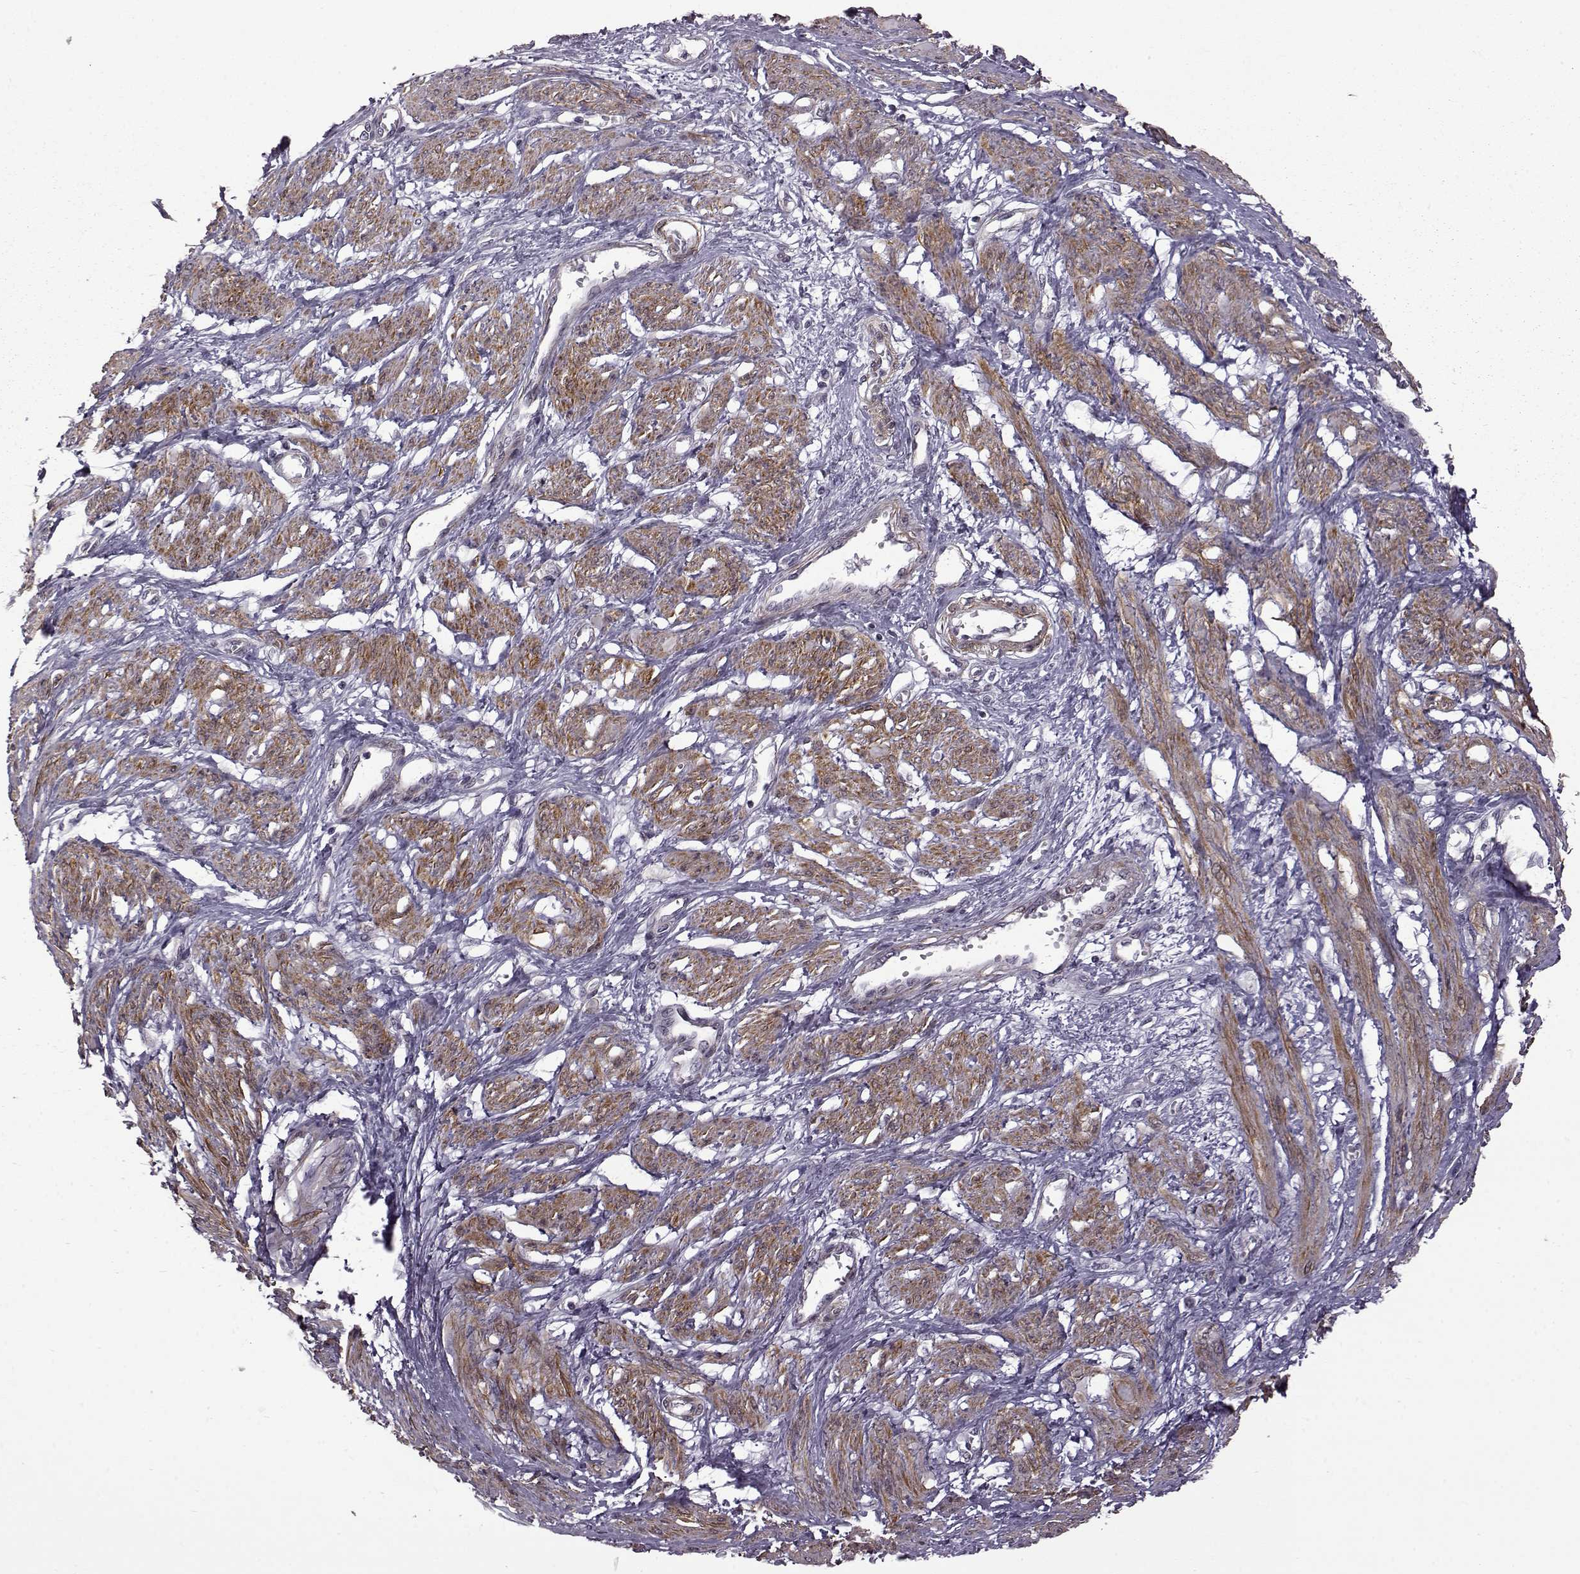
{"staining": {"intensity": "strong", "quantity": "25%-75%", "location": "cytoplasmic/membranous"}, "tissue": "smooth muscle", "cell_type": "Smooth muscle cells", "image_type": "normal", "snomed": [{"axis": "morphology", "description": "Normal tissue, NOS"}, {"axis": "topography", "description": "Smooth muscle"}, {"axis": "topography", "description": "Uterus"}], "caption": "Immunohistochemistry (IHC) staining of unremarkable smooth muscle, which demonstrates high levels of strong cytoplasmic/membranous positivity in approximately 25%-75% of smooth muscle cells indicating strong cytoplasmic/membranous protein positivity. The staining was performed using DAB (3,3'-diaminobenzidine) (brown) for protein detection and nuclei were counterstained in hematoxylin (blue).", "gene": "SYNPO2", "patient": {"sex": "female", "age": 39}}